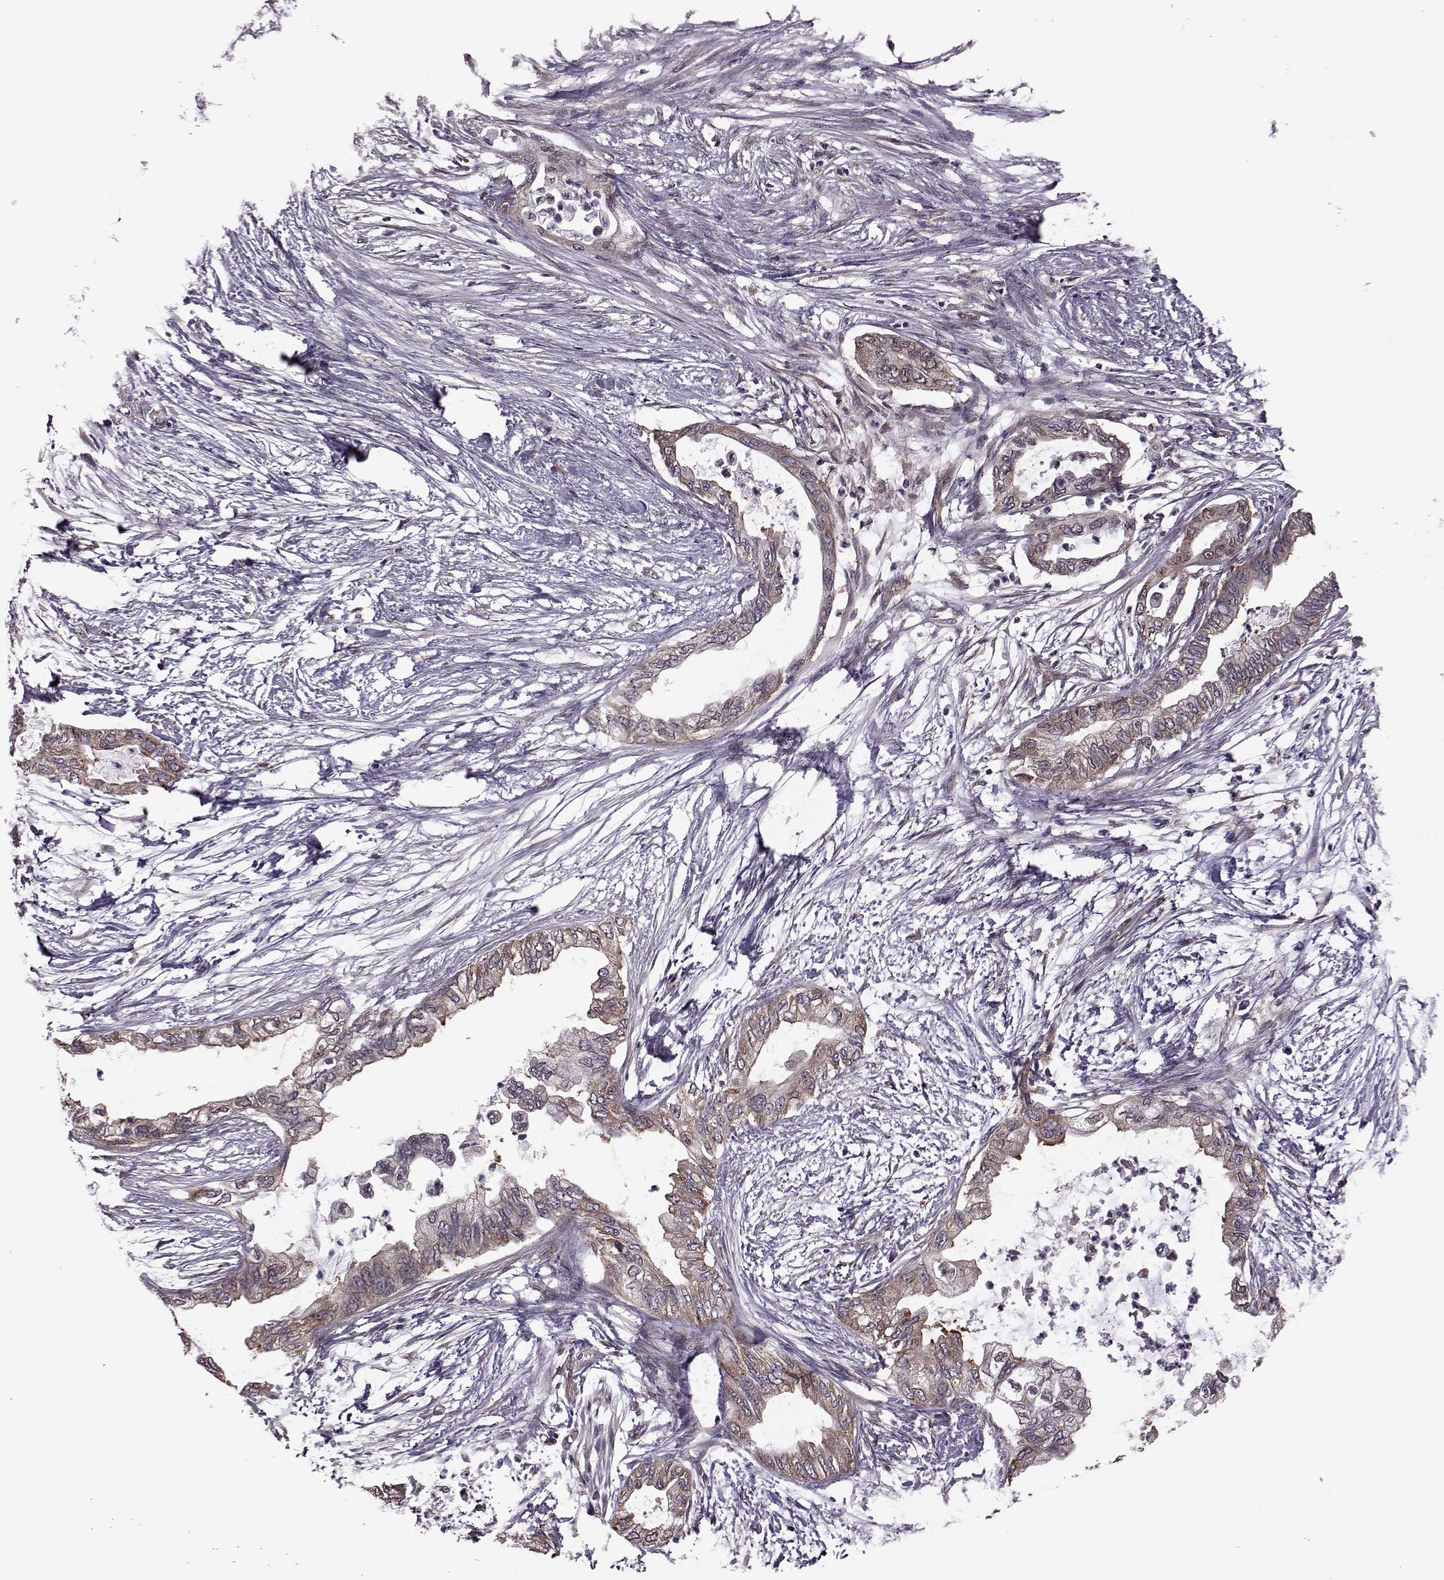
{"staining": {"intensity": "moderate", "quantity": "25%-75%", "location": "cytoplasmic/membranous"}, "tissue": "pancreatic cancer", "cell_type": "Tumor cells", "image_type": "cancer", "snomed": [{"axis": "morphology", "description": "Normal tissue, NOS"}, {"axis": "morphology", "description": "Adenocarcinoma, NOS"}, {"axis": "topography", "description": "Pancreas"}, {"axis": "topography", "description": "Duodenum"}], "caption": "This micrograph demonstrates immunohistochemistry (IHC) staining of human pancreatic adenocarcinoma, with medium moderate cytoplasmic/membranous positivity in approximately 25%-75% of tumor cells.", "gene": "URI1", "patient": {"sex": "female", "age": 60}}